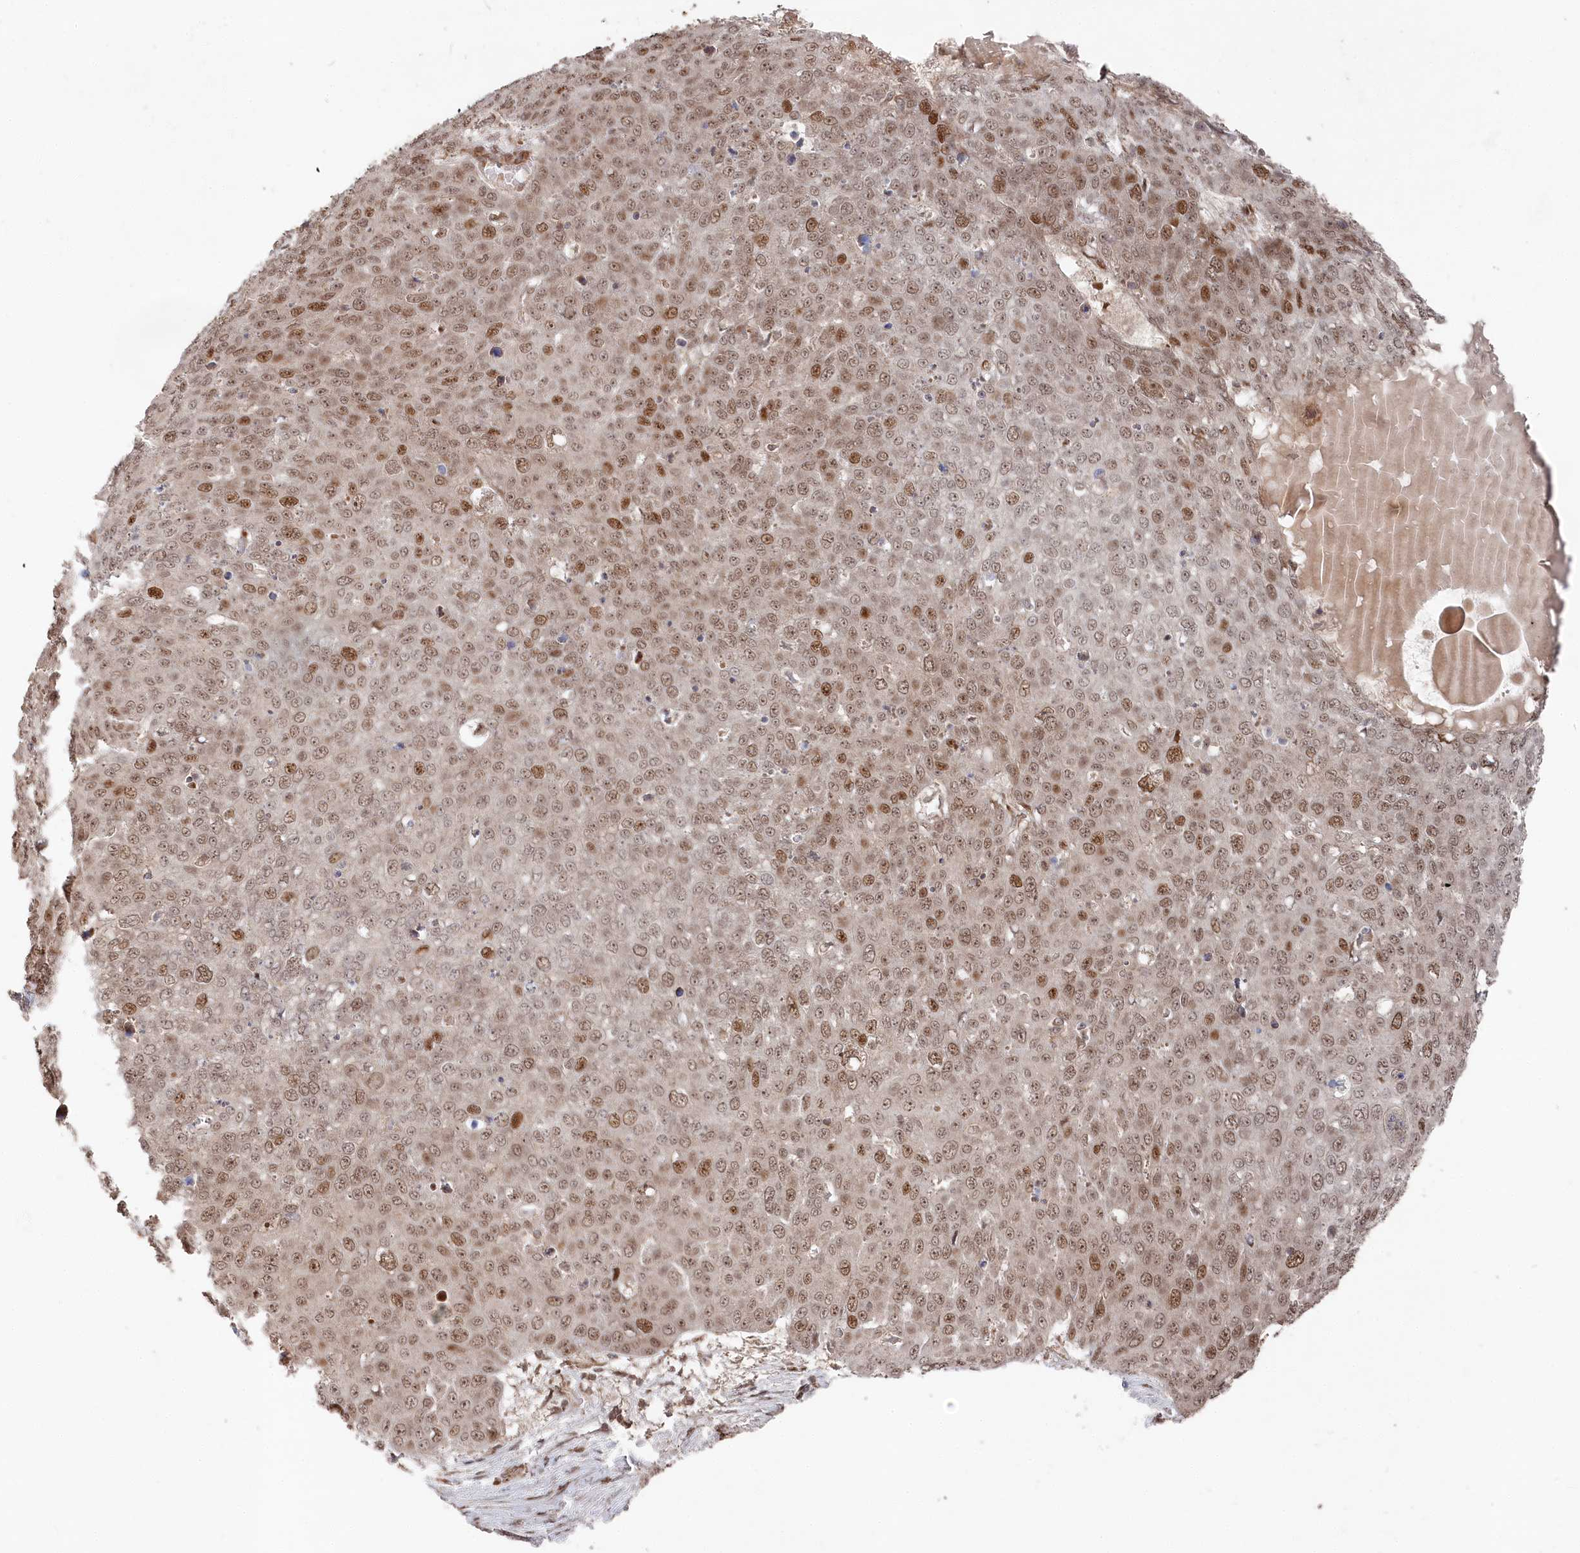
{"staining": {"intensity": "moderate", "quantity": ">75%", "location": "nuclear"}, "tissue": "skin cancer", "cell_type": "Tumor cells", "image_type": "cancer", "snomed": [{"axis": "morphology", "description": "Squamous cell carcinoma, NOS"}, {"axis": "topography", "description": "Skin"}], "caption": "Protein expression analysis of skin cancer displays moderate nuclear staining in about >75% of tumor cells.", "gene": "POLR3A", "patient": {"sex": "male", "age": 71}}